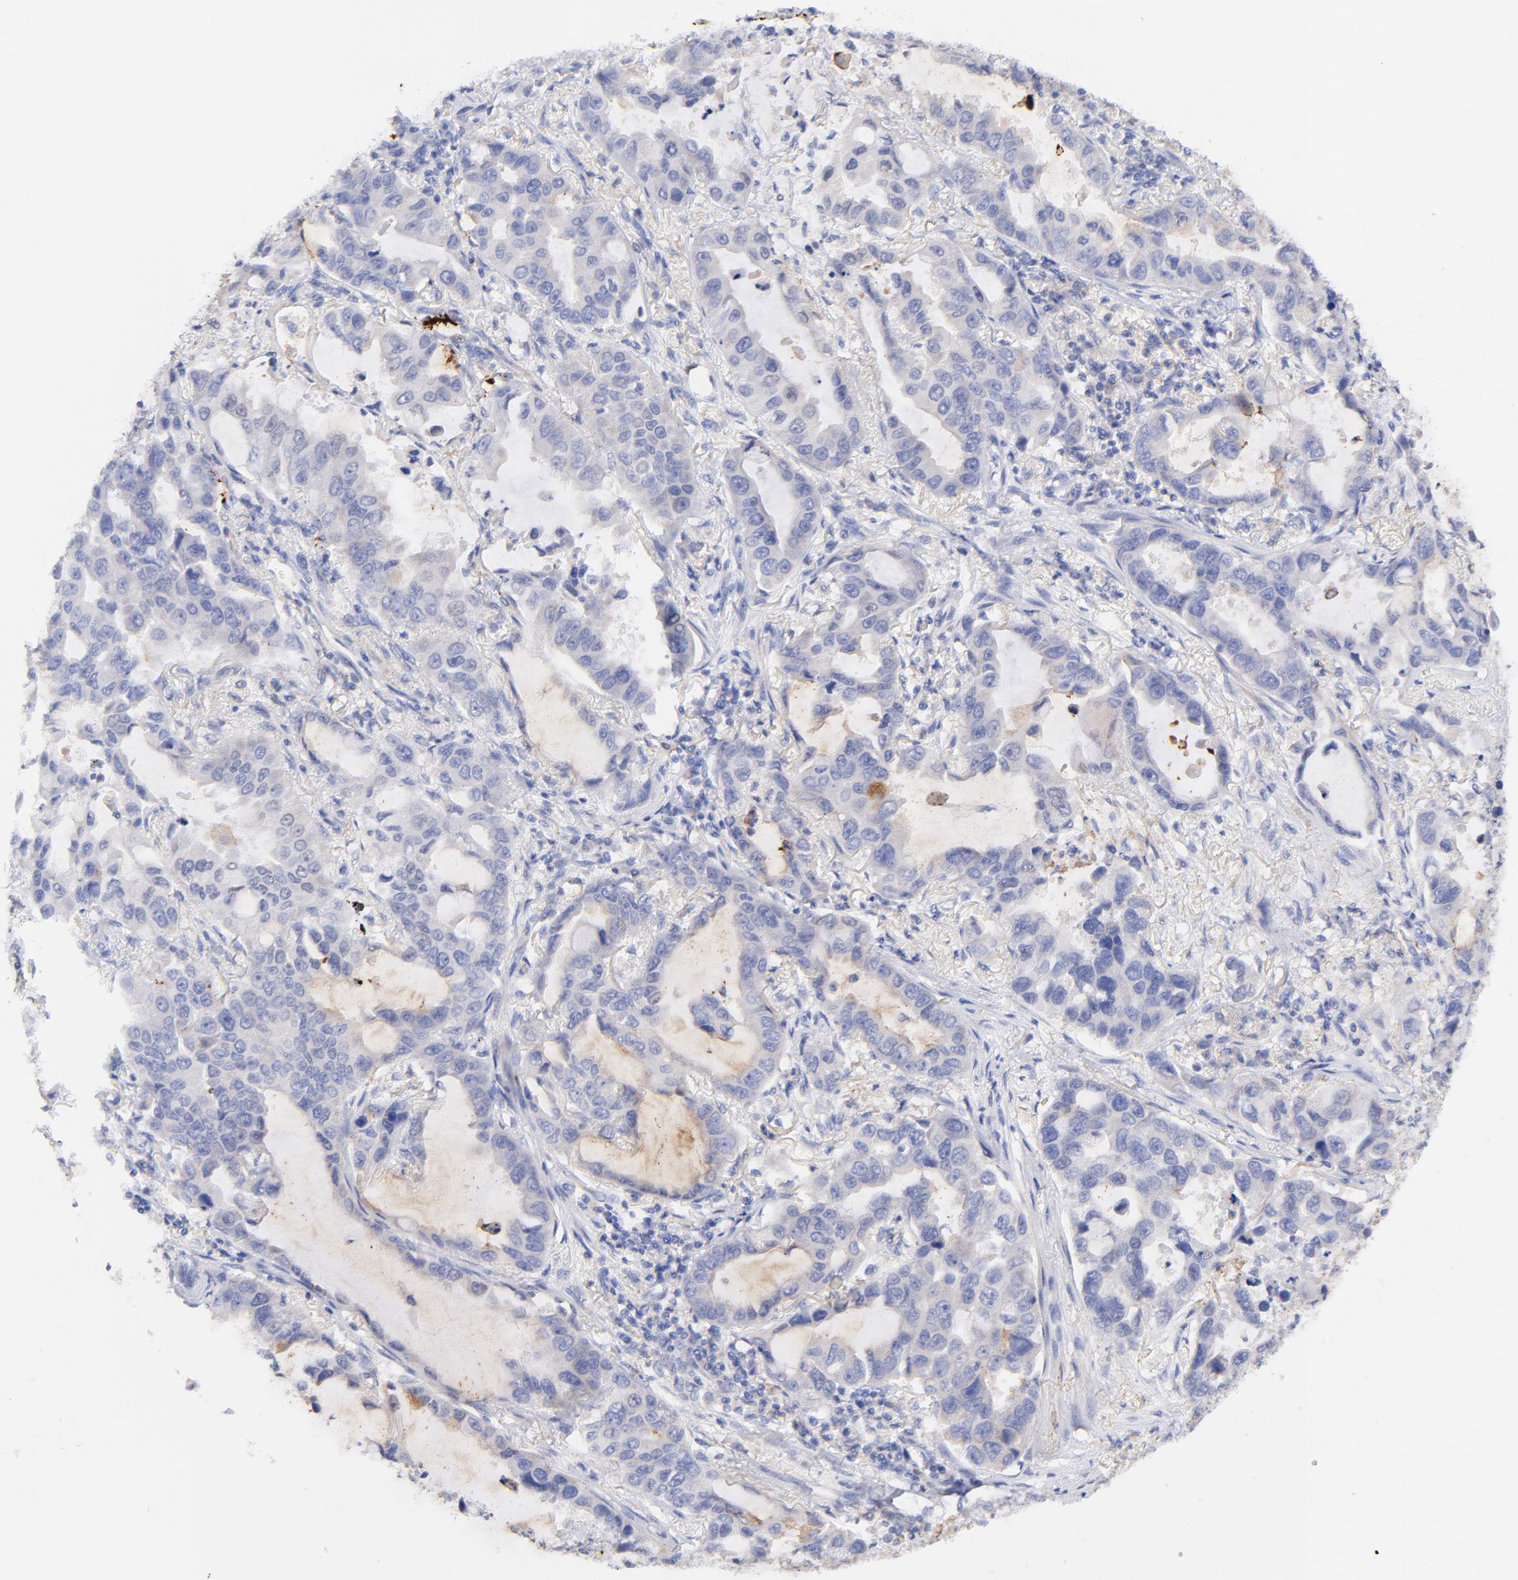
{"staining": {"intensity": "weak", "quantity": "<25%", "location": "cytoplasmic/membranous"}, "tissue": "lung cancer", "cell_type": "Tumor cells", "image_type": "cancer", "snomed": [{"axis": "morphology", "description": "Adenocarcinoma, NOS"}, {"axis": "topography", "description": "Lung"}], "caption": "Histopathology image shows no significant protein positivity in tumor cells of lung cancer. (DAB (3,3'-diaminobenzidine) immunohistochemistry with hematoxylin counter stain).", "gene": "CFAP57", "patient": {"sex": "male", "age": 64}}